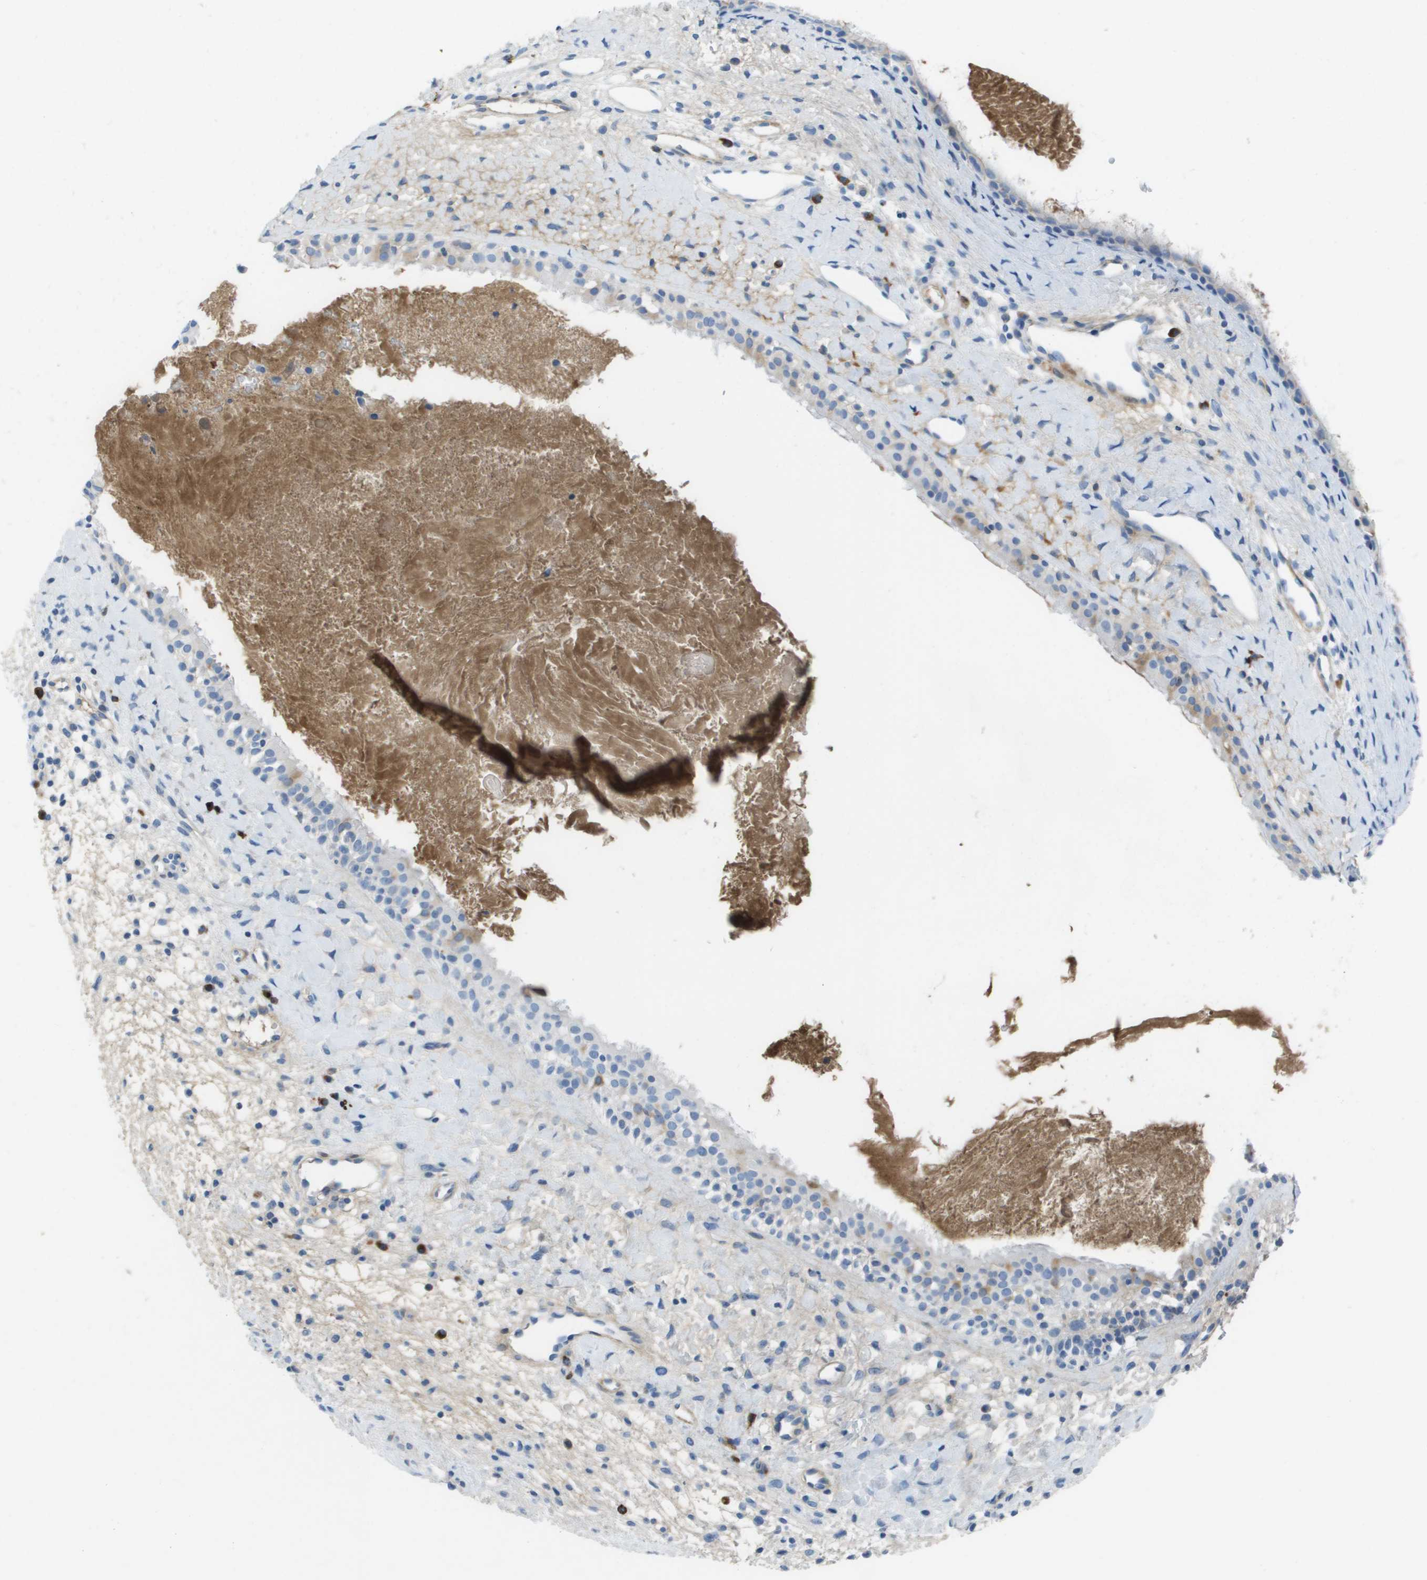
{"staining": {"intensity": "weak", "quantity": "<25%", "location": "cytoplasmic/membranous"}, "tissue": "nasopharynx", "cell_type": "Respiratory epithelial cells", "image_type": "normal", "snomed": [{"axis": "morphology", "description": "Normal tissue, NOS"}, {"axis": "topography", "description": "Nasopharynx"}], "caption": "A high-resolution photomicrograph shows immunohistochemistry staining of normal nasopharynx, which exhibits no significant expression in respiratory epithelial cells.", "gene": "GPR18", "patient": {"sex": "male", "age": 22}}